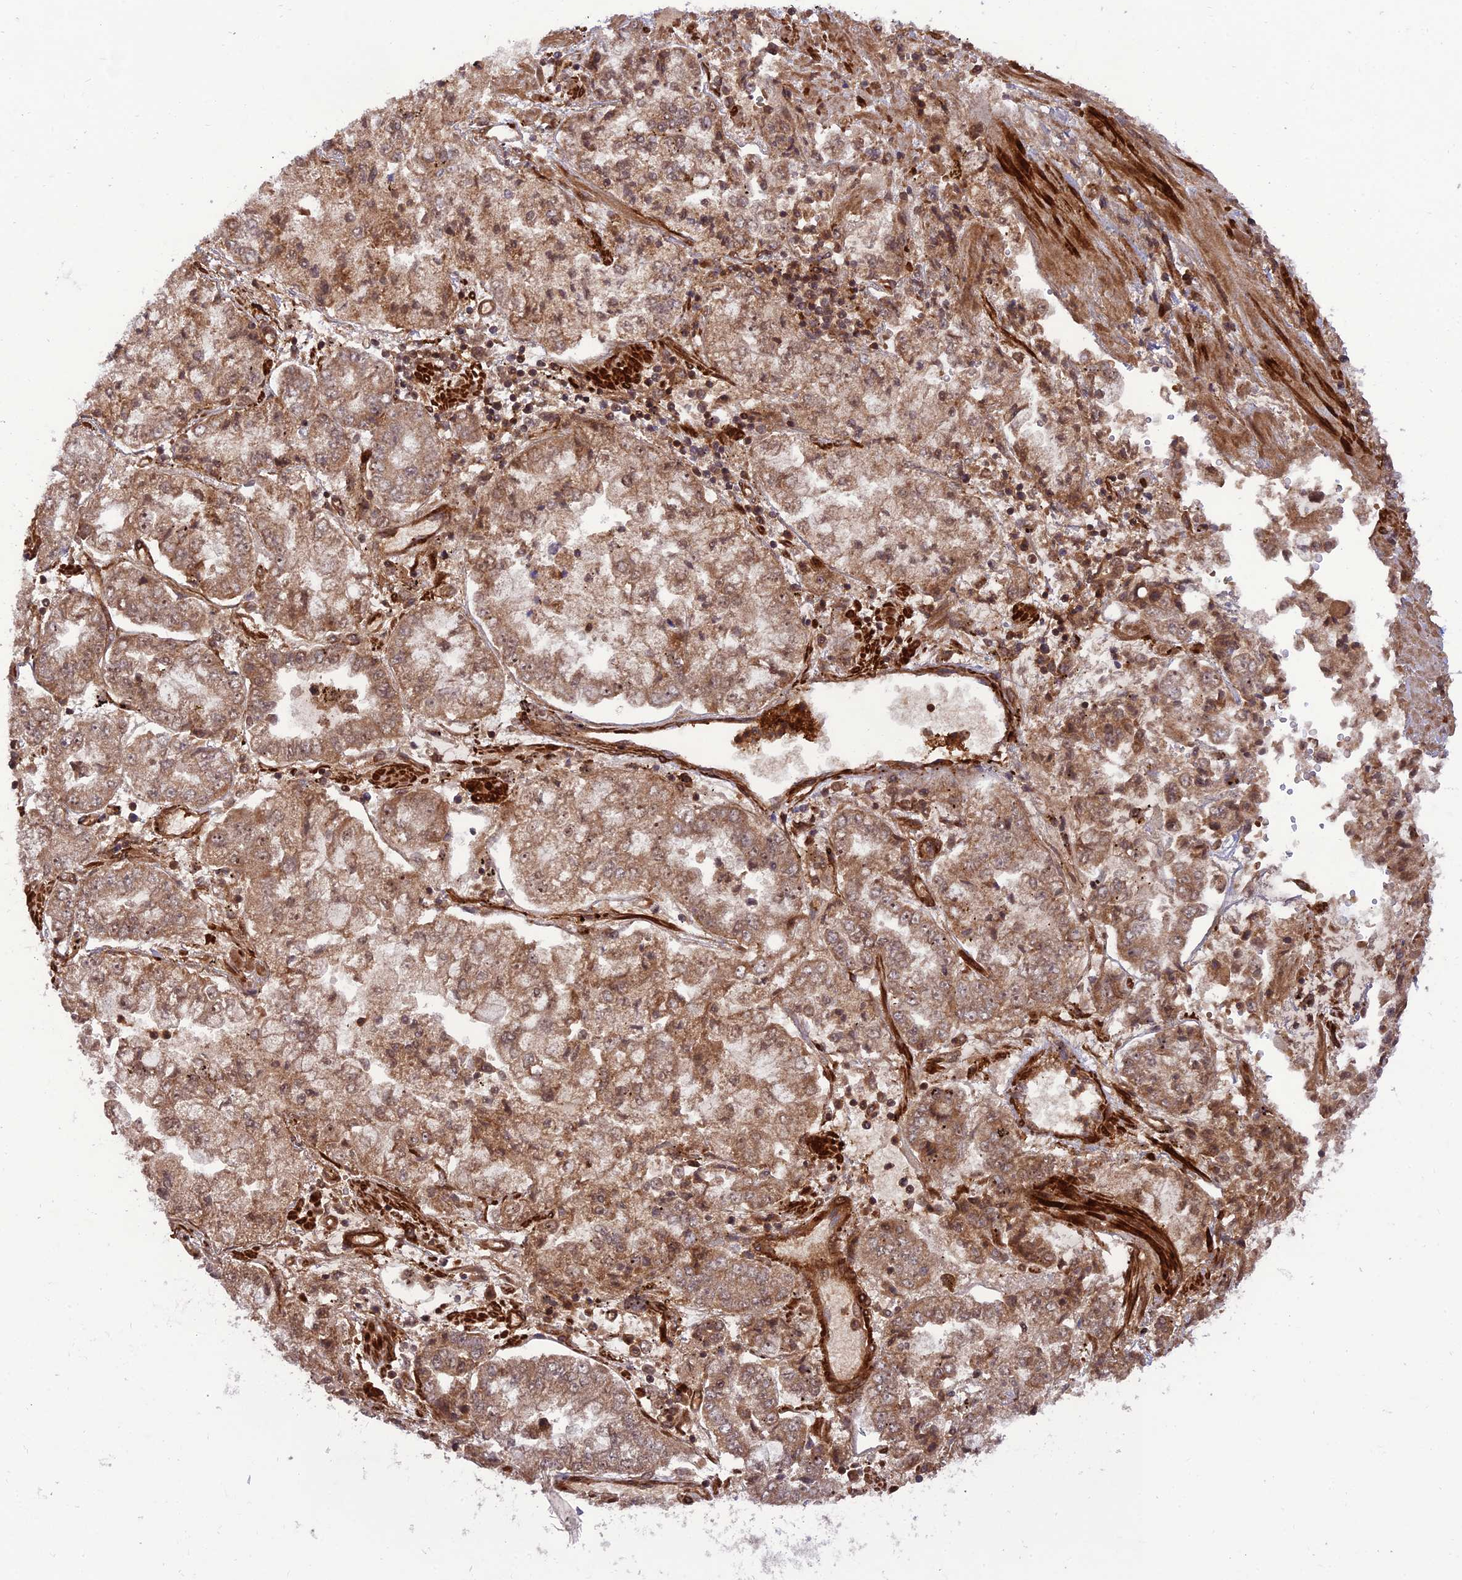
{"staining": {"intensity": "moderate", "quantity": ">75%", "location": "cytoplasmic/membranous,nuclear"}, "tissue": "stomach cancer", "cell_type": "Tumor cells", "image_type": "cancer", "snomed": [{"axis": "morphology", "description": "Adenocarcinoma, NOS"}, {"axis": "topography", "description": "Stomach"}], "caption": "An image of stomach cancer (adenocarcinoma) stained for a protein shows moderate cytoplasmic/membranous and nuclear brown staining in tumor cells.", "gene": "NDUFC1", "patient": {"sex": "male", "age": 76}}